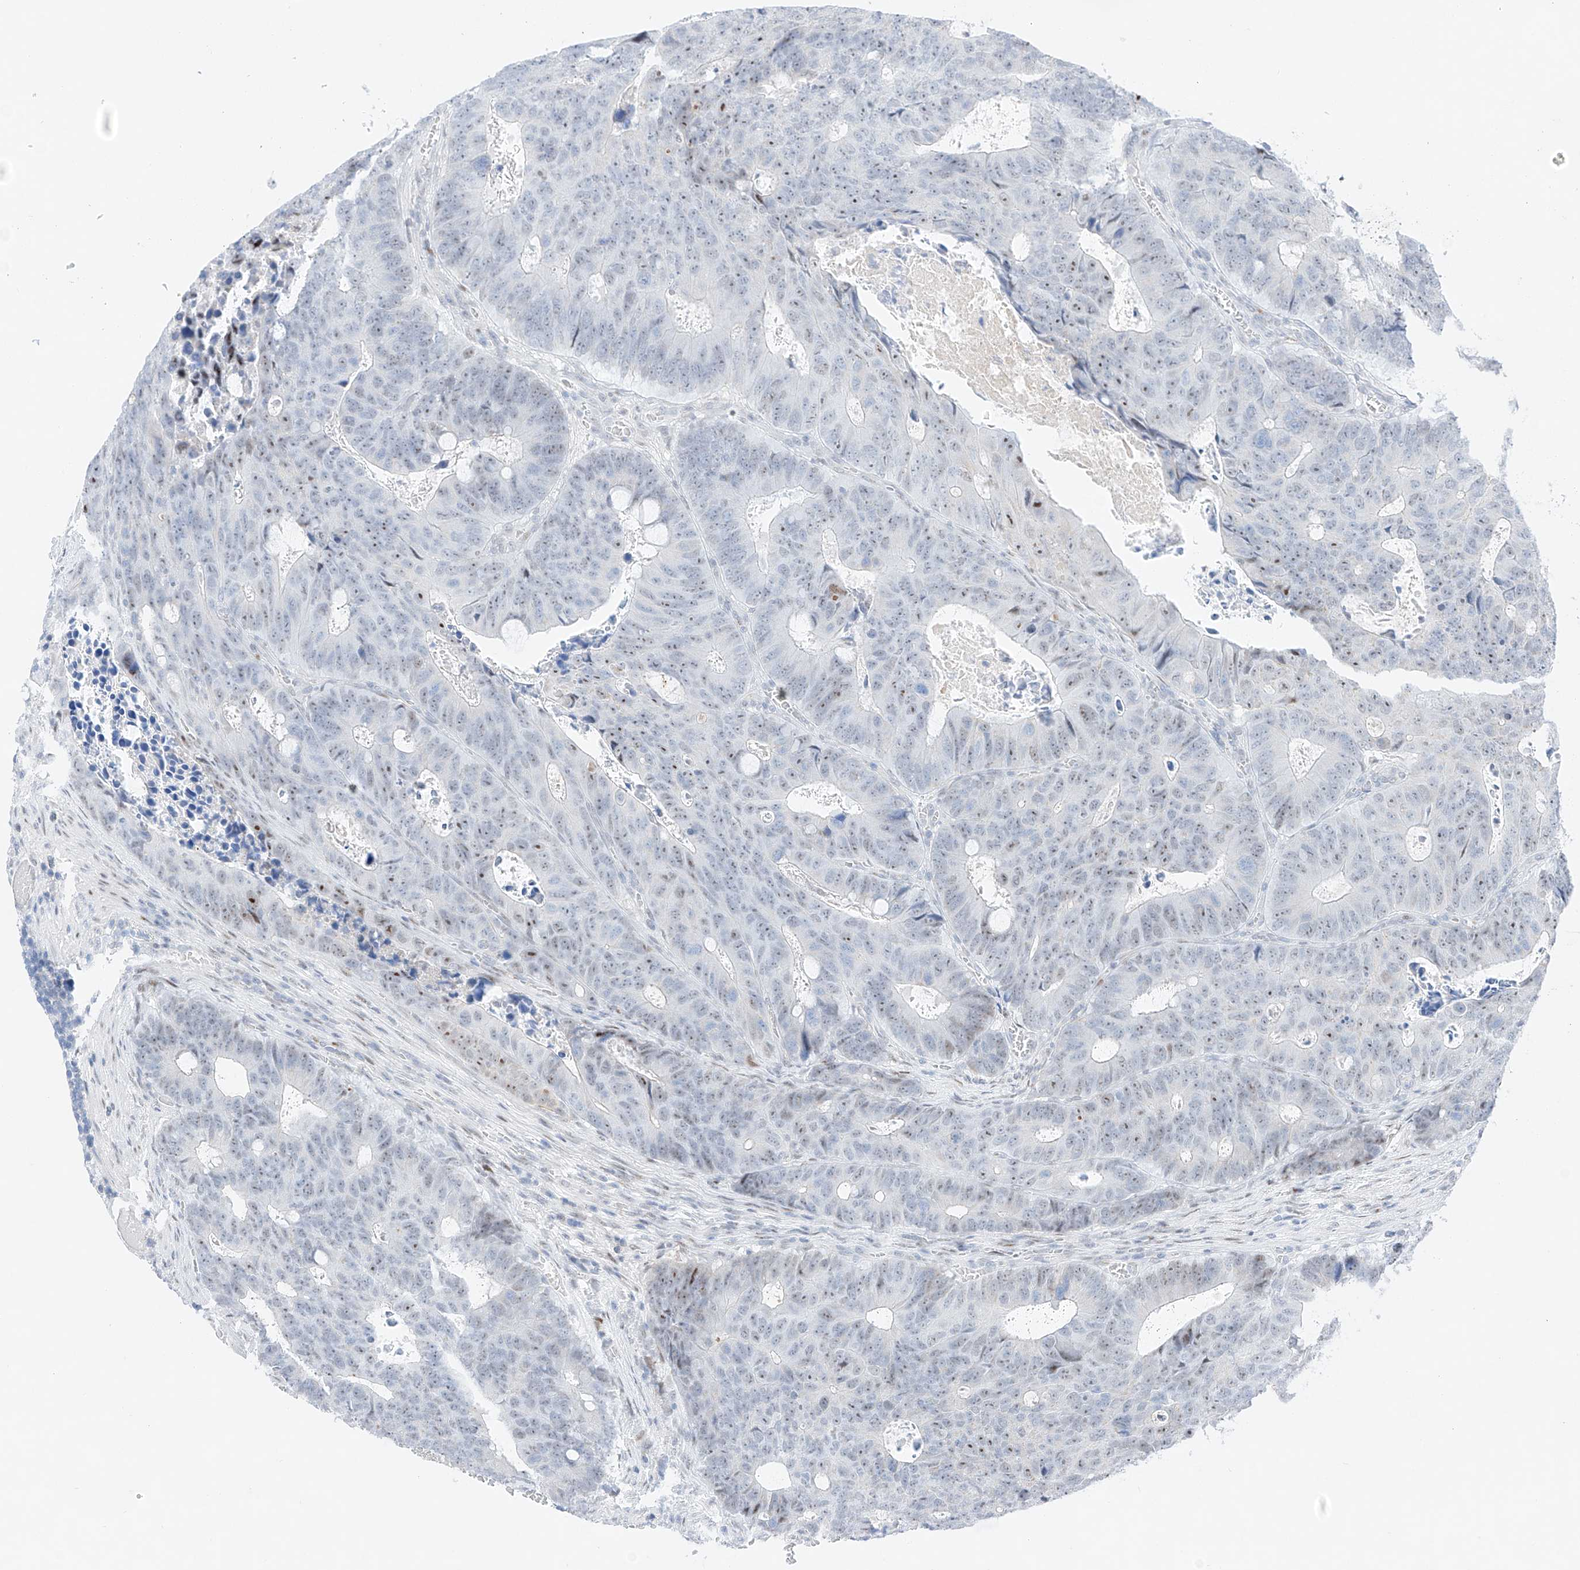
{"staining": {"intensity": "weak", "quantity": "25%-75%", "location": "nuclear"}, "tissue": "colorectal cancer", "cell_type": "Tumor cells", "image_type": "cancer", "snomed": [{"axis": "morphology", "description": "Adenocarcinoma, NOS"}, {"axis": "topography", "description": "Colon"}], "caption": "A histopathology image showing weak nuclear positivity in about 25%-75% of tumor cells in colorectal cancer (adenocarcinoma), as visualized by brown immunohistochemical staining.", "gene": "NT5C3B", "patient": {"sex": "male", "age": 87}}